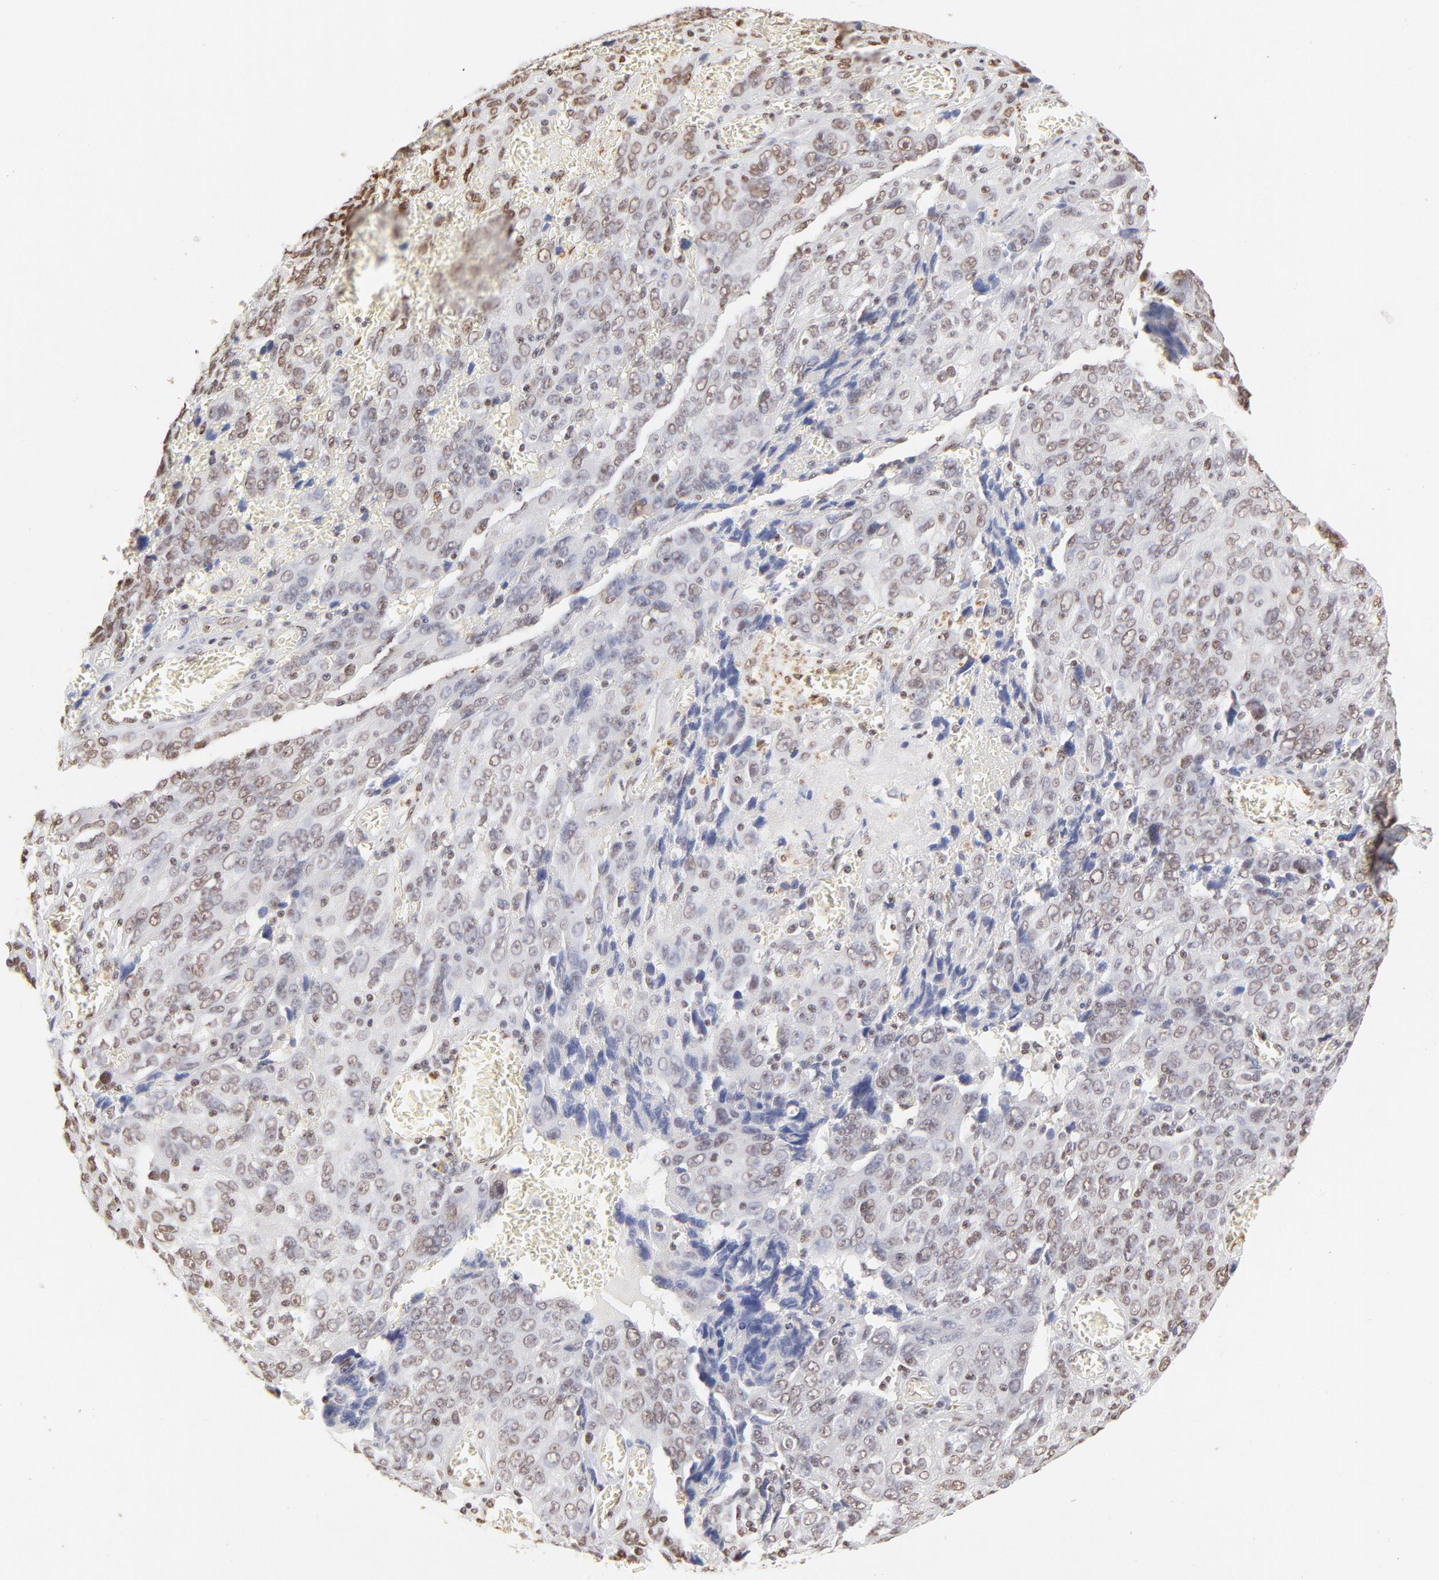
{"staining": {"intensity": "moderate", "quantity": ">75%", "location": "nuclear"}, "tissue": "ovarian cancer", "cell_type": "Tumor cells", "image_type": "cancer", "snomed": [{"axis": "morphology", "description": "Carcinoma, endometroid"}, {"axis": "topography", "description": "Ovary"}], "caption": "Human ovarian endometroid carcinoma stained with a protein marker demonstrates moderate staining in tumor cells.", "gene": "TARDBP", "patient": {"sex": "female", "age": 75}}